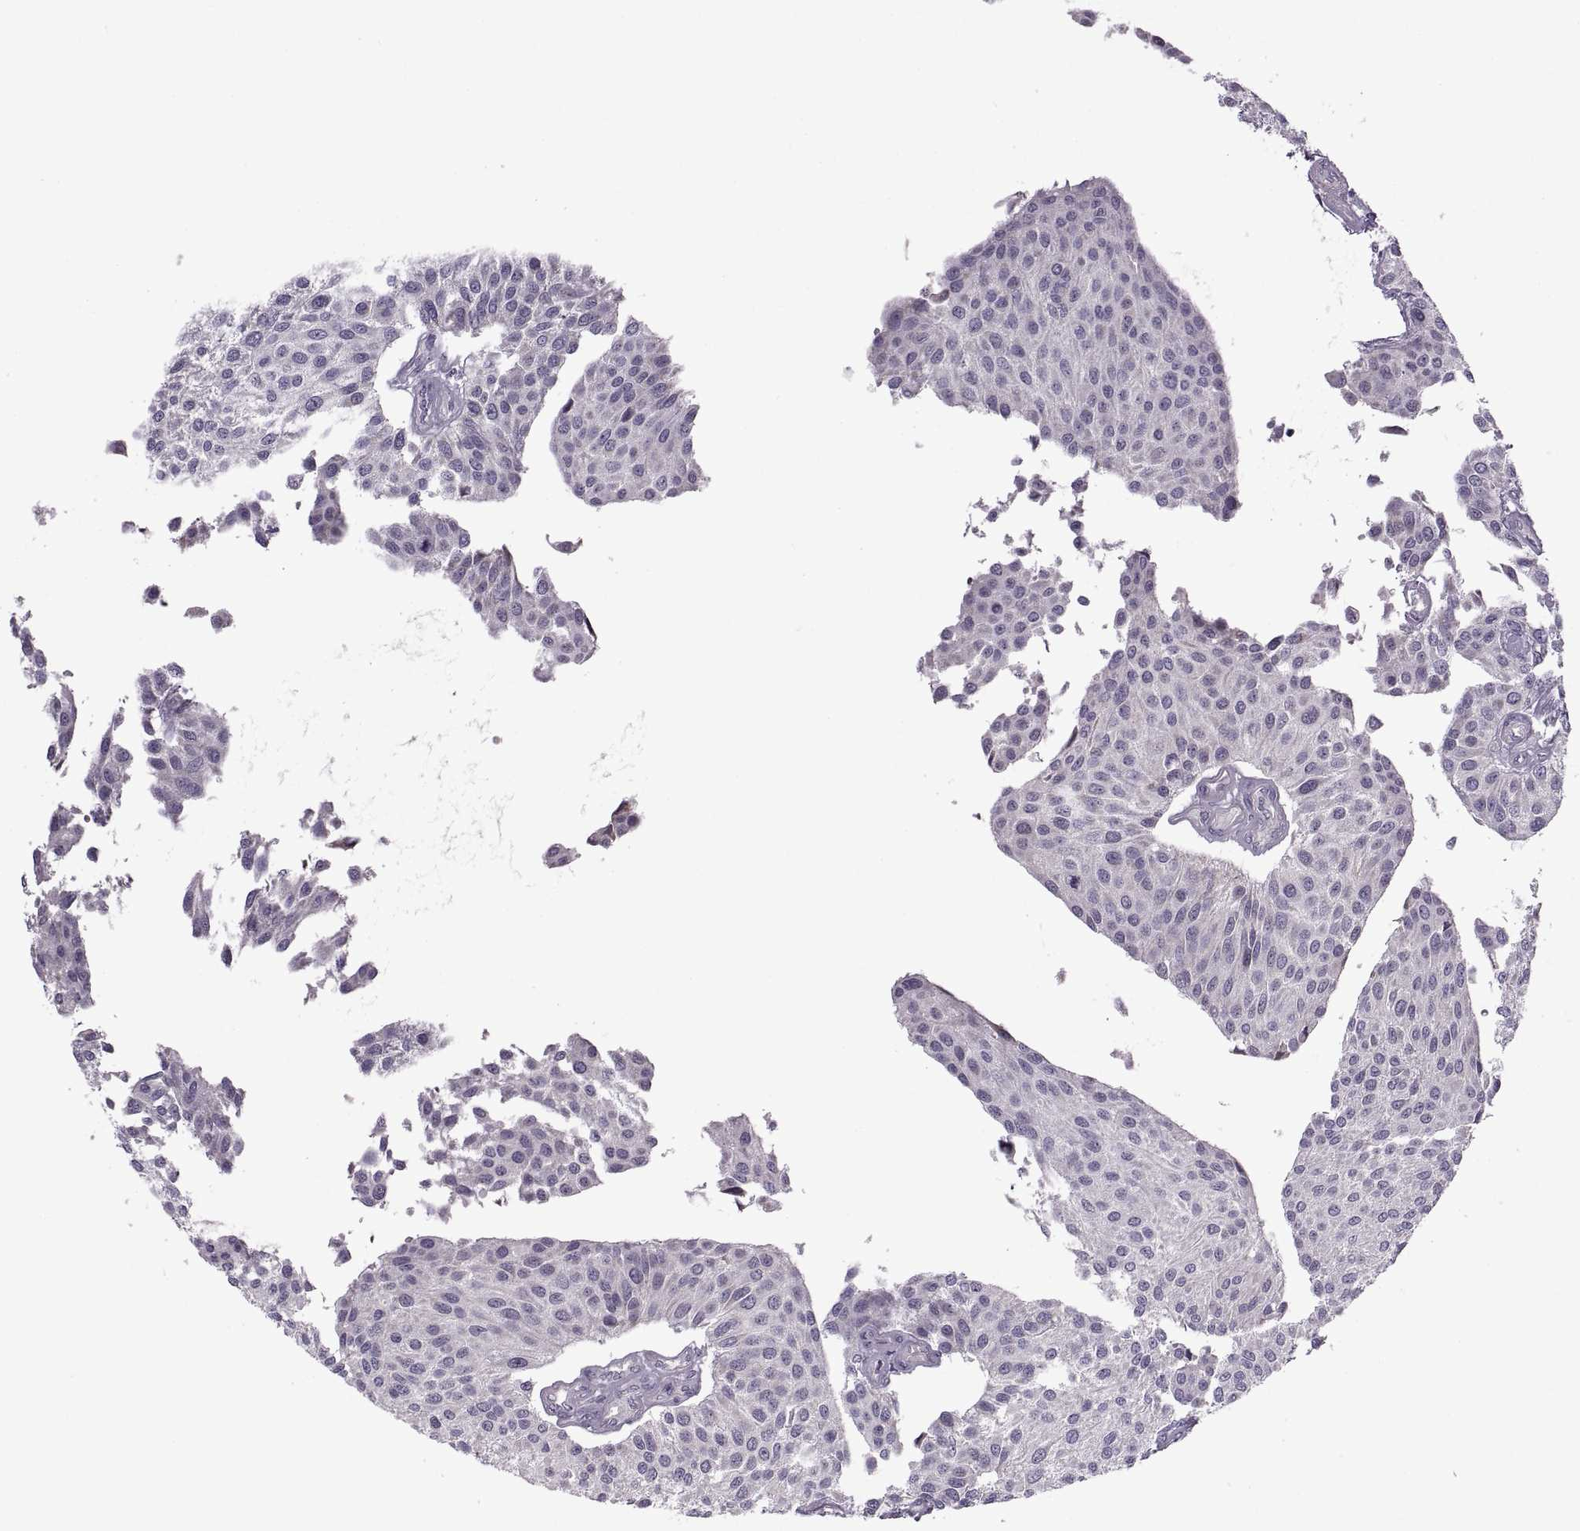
{"staining": {"intensity": "negative", "quantity": "none", "location": "none"}, "tissue": "urothelial cancer", "cell_type": "Tumor cells", "image_type": "cancer", "snomed": [{"axis": "morphology", "description": "Urothelial carcinoma, NOS"}, {"axis": "topography", "description": "Urinary bladder"}], "caption": "Urothelial cancer was stained to show a protein in brown. There is no significant staining in tumor cells.", "gene": "PIERCE1", "patient": {"sex": "male", "age": 55}}